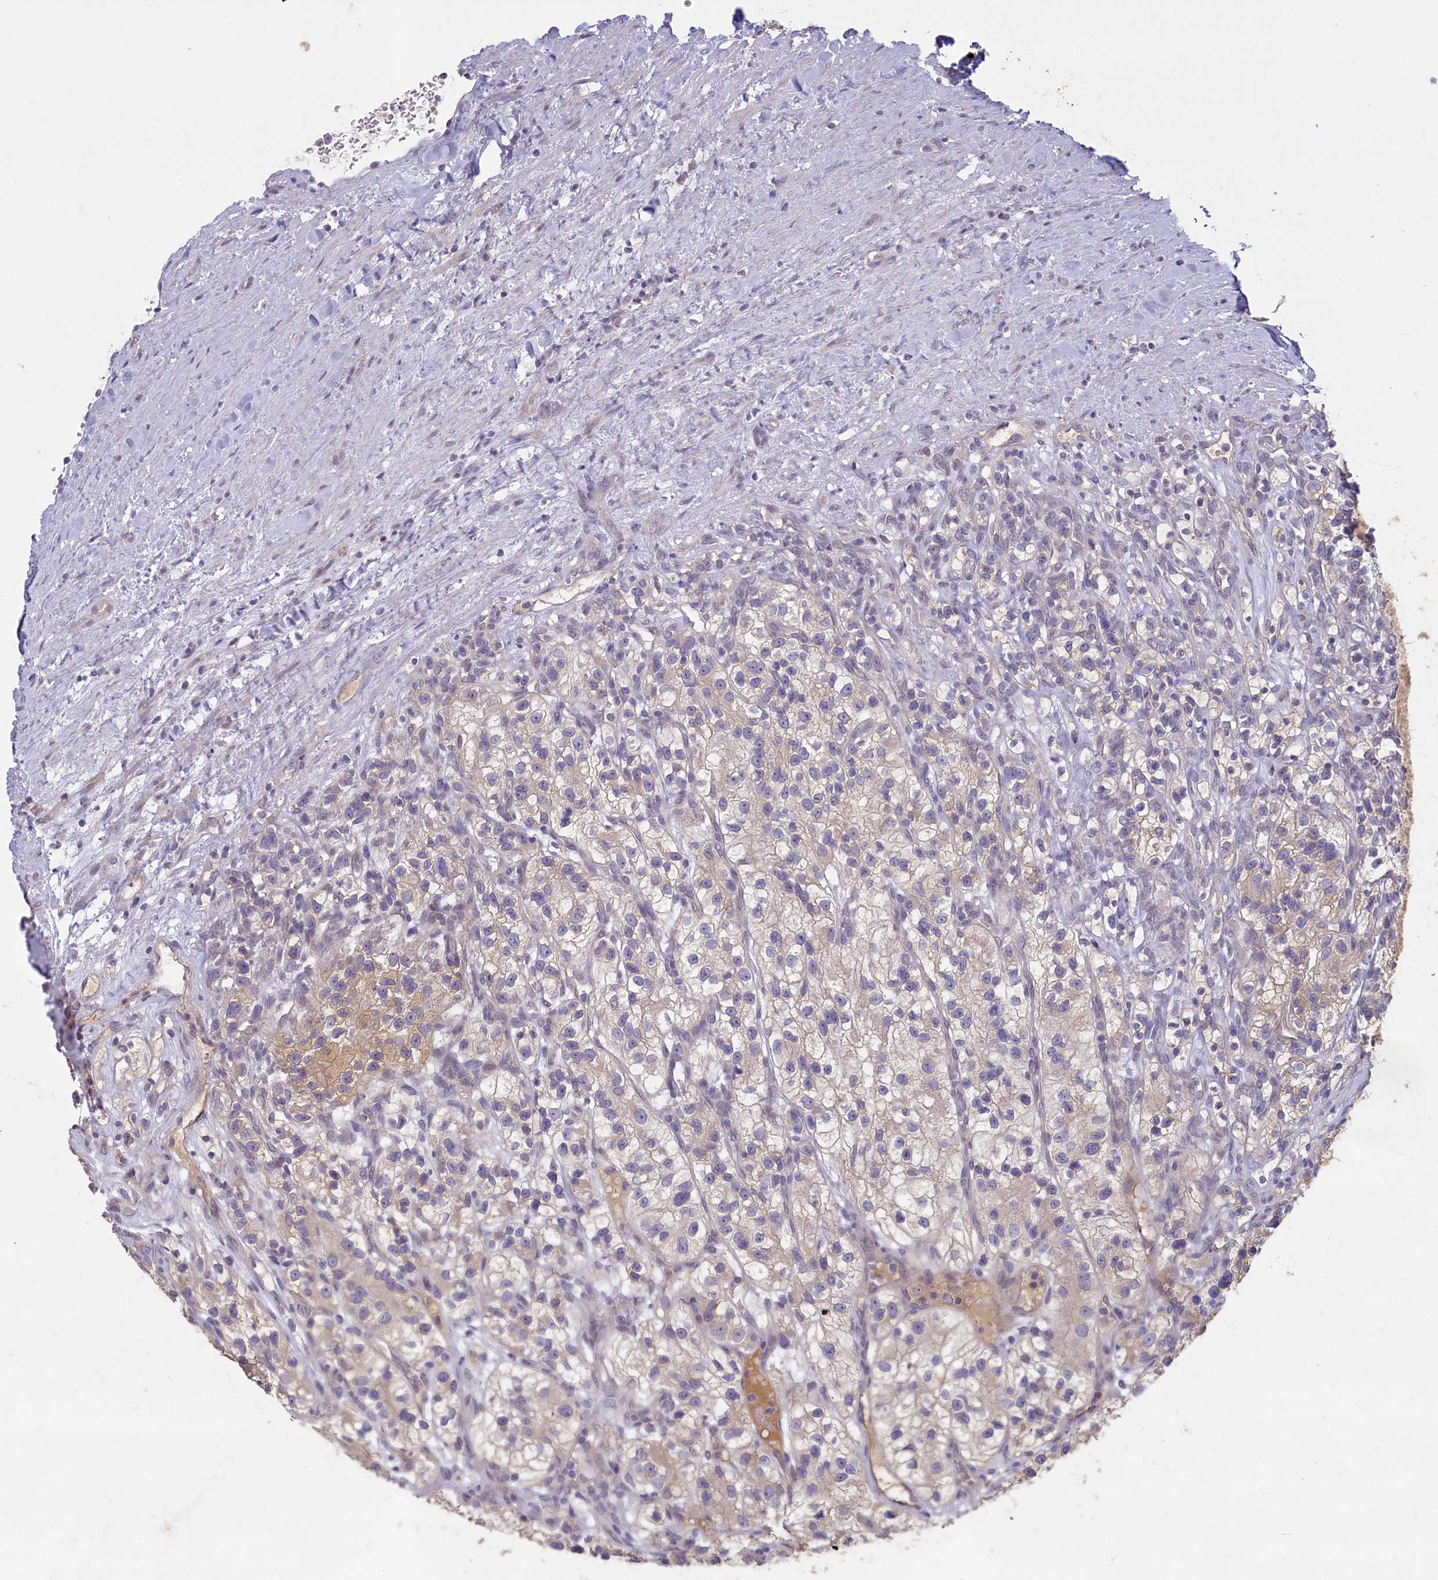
{"staining": {"intensity": "negative", "quantity": "none", "location": "none"}, "tissue": "renal cancer", "cell_type": "Tumor cells", "image_type": "cancer", "snomed": [{"axis": "morphology", "description": "Adenocarcinoma, NOS"}, {"axis": "topography", "description": "Kidney"}], "caption": "This is an immunohistochemistry image of human renal cancer (adenocarcinoma). There is no staining in tumor cells.", "gene": "ATF7IP2", "patient": {"sex": "female", "age": 57}}